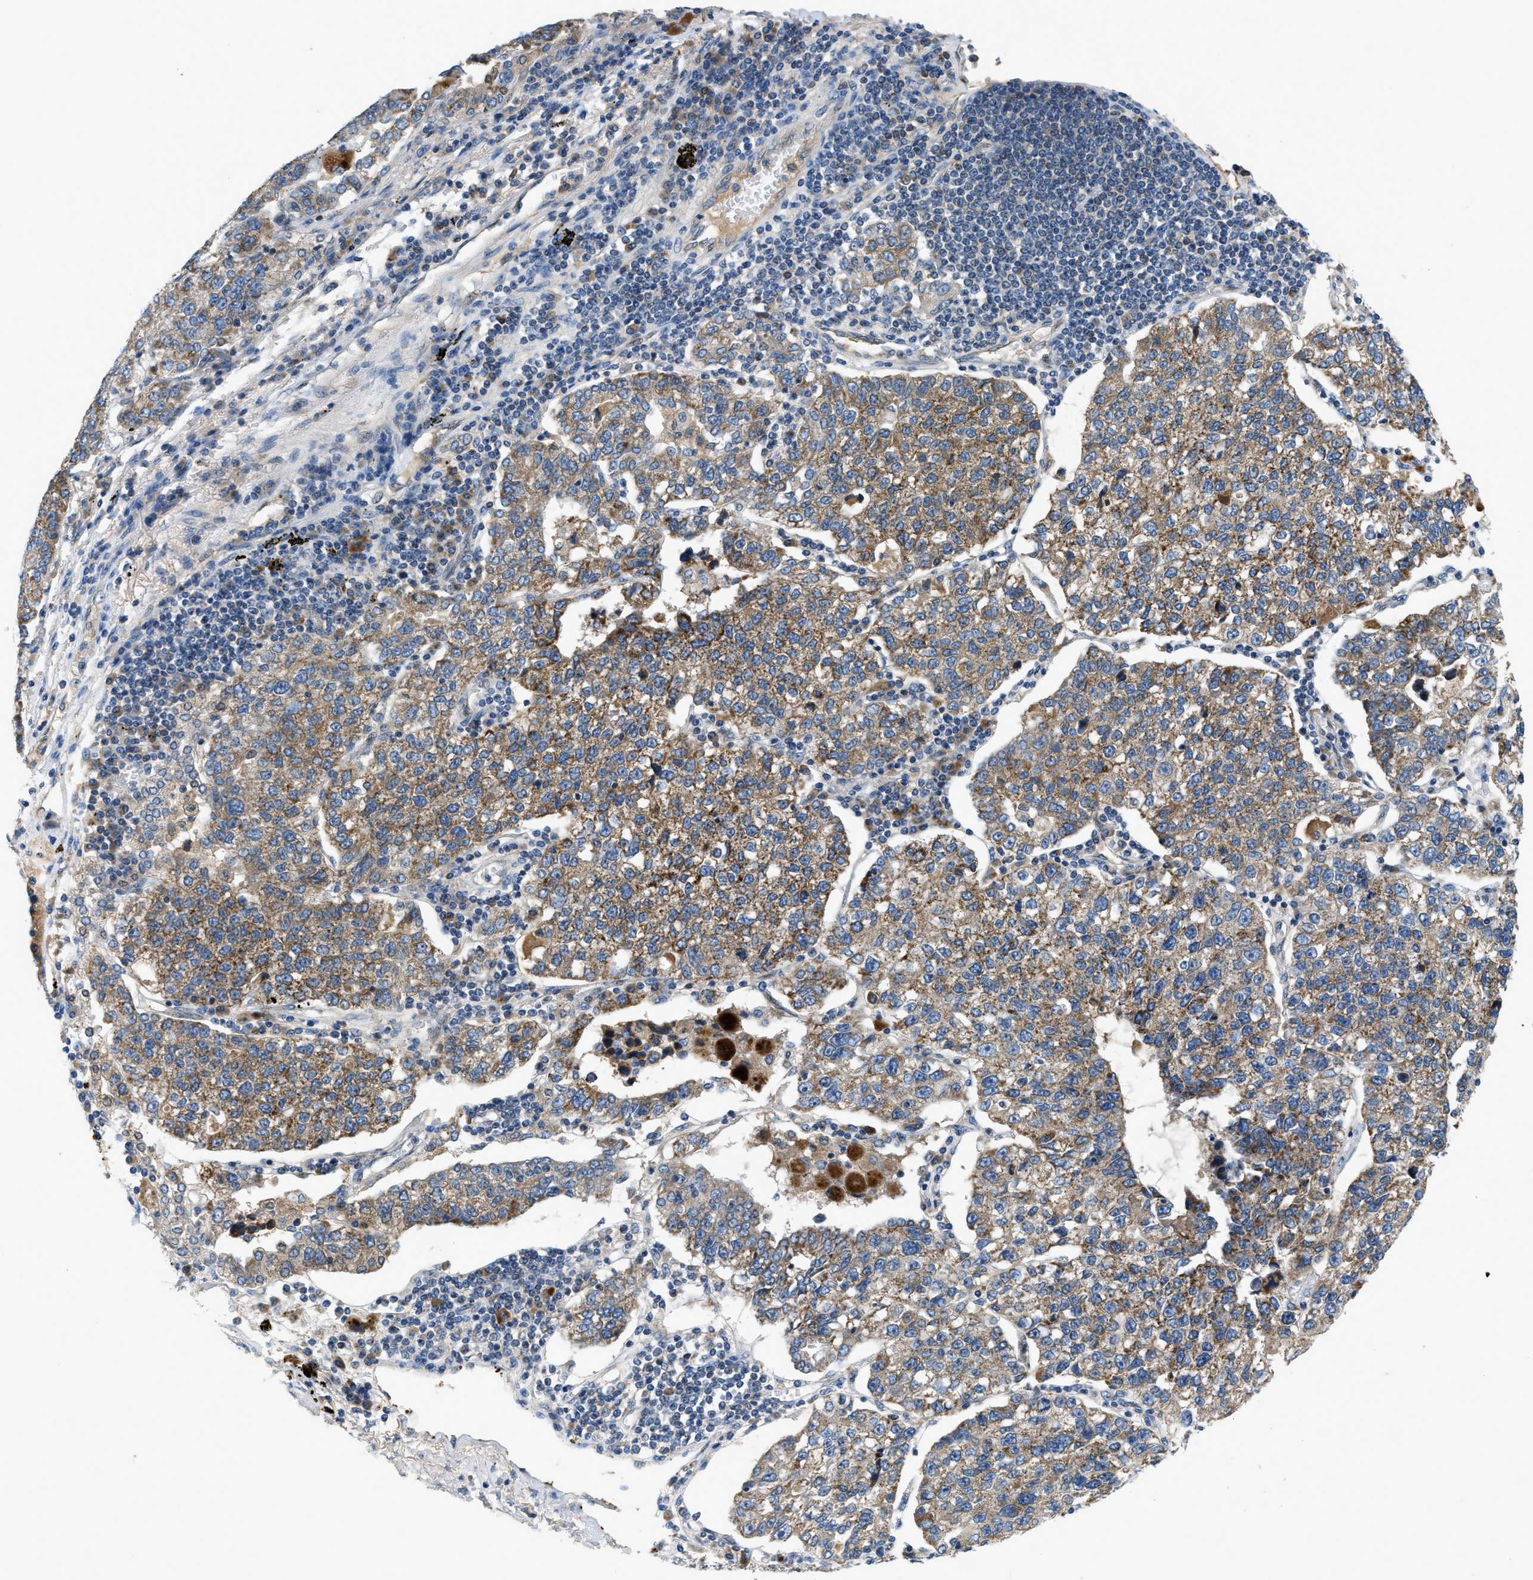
{"staining": {"intensity": "moderate", "quantity": ">75%", "location": "cytoplasmic/membranous"}, "tissue": "lung cancer", "cell_type": "Tumor cells", "image_type": "cancer", "snomed": [{"axis": "morphology", "description": "Adenocarcinoma, NOS"}, {"axis": "topography", "description": "Lung"}], "caption": "Lung cancer (adenocarcinoma) stained with a brown dye demonstrates moderate cytoplasmic/membranous positive positivity in about >75% of tumor cells.", "gene": "PNKD", "patient": {"sex": "male", "age": 49}}